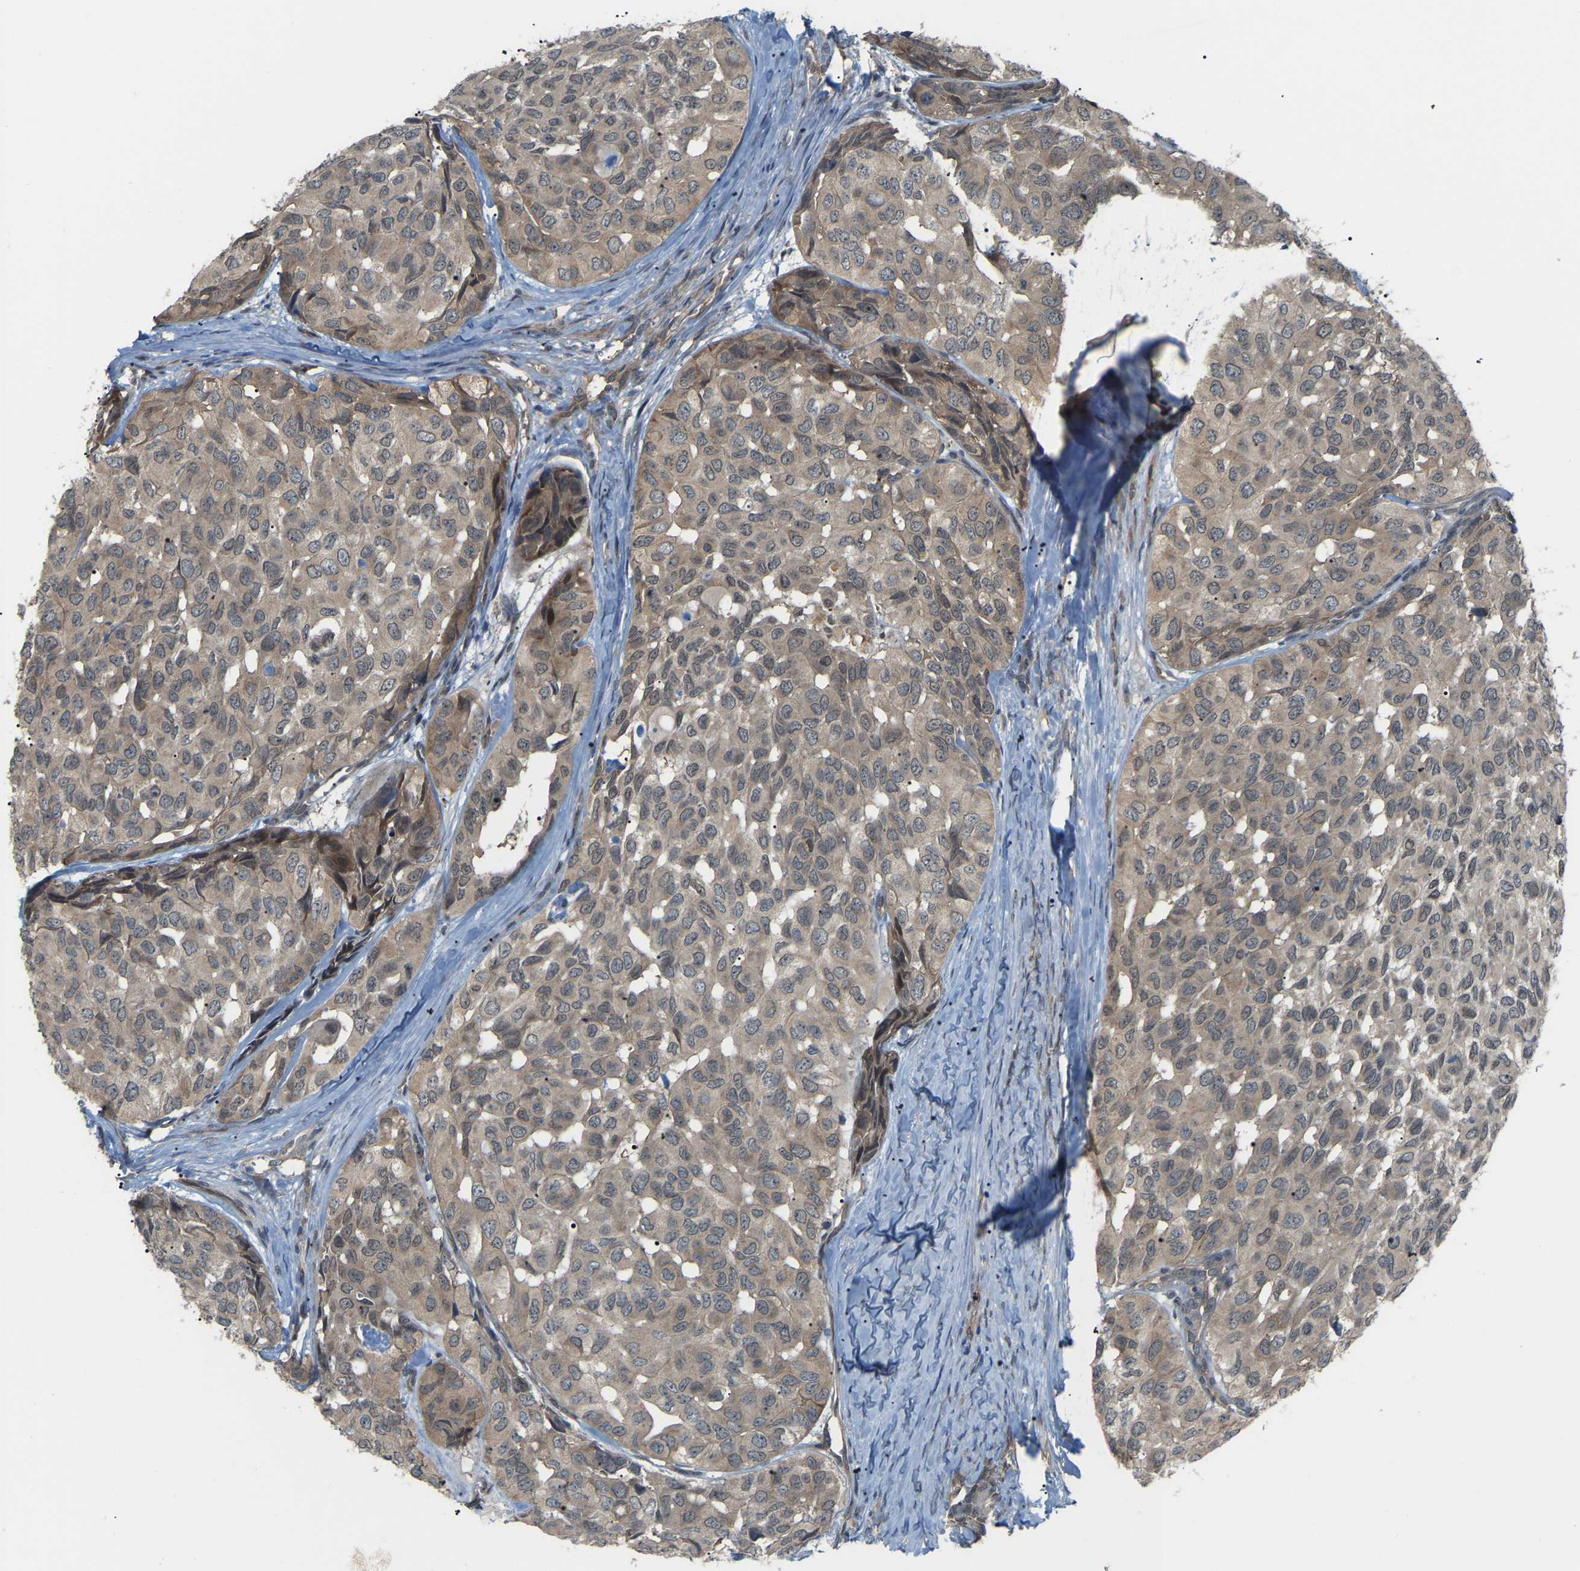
{"staining": {"intensity": "weak", "quantity": ">75%", "location": "cytoplasmic/membranous"}, "tissue": "head and neck cancer", "cell_type": "Tumor cells", "image_type": "cancer", "snomed": [{"axis": "morphology", "description": "Adenocarcinoma, NOS"}, {"axis": "topography", "description": "Salivary gland, NOS"}, {"axis": "topography", "description": "Head-Neck"}], "caption": "This photomicrograph demonstrates immunohistochemistry staining of head and neck cancer (adenocarcinoma), with low weak cytoplasmic/membranous positivity in about >75% of tumor cells.", "gene": "CROT", "patient": {"sex": "female", "age": 76}}